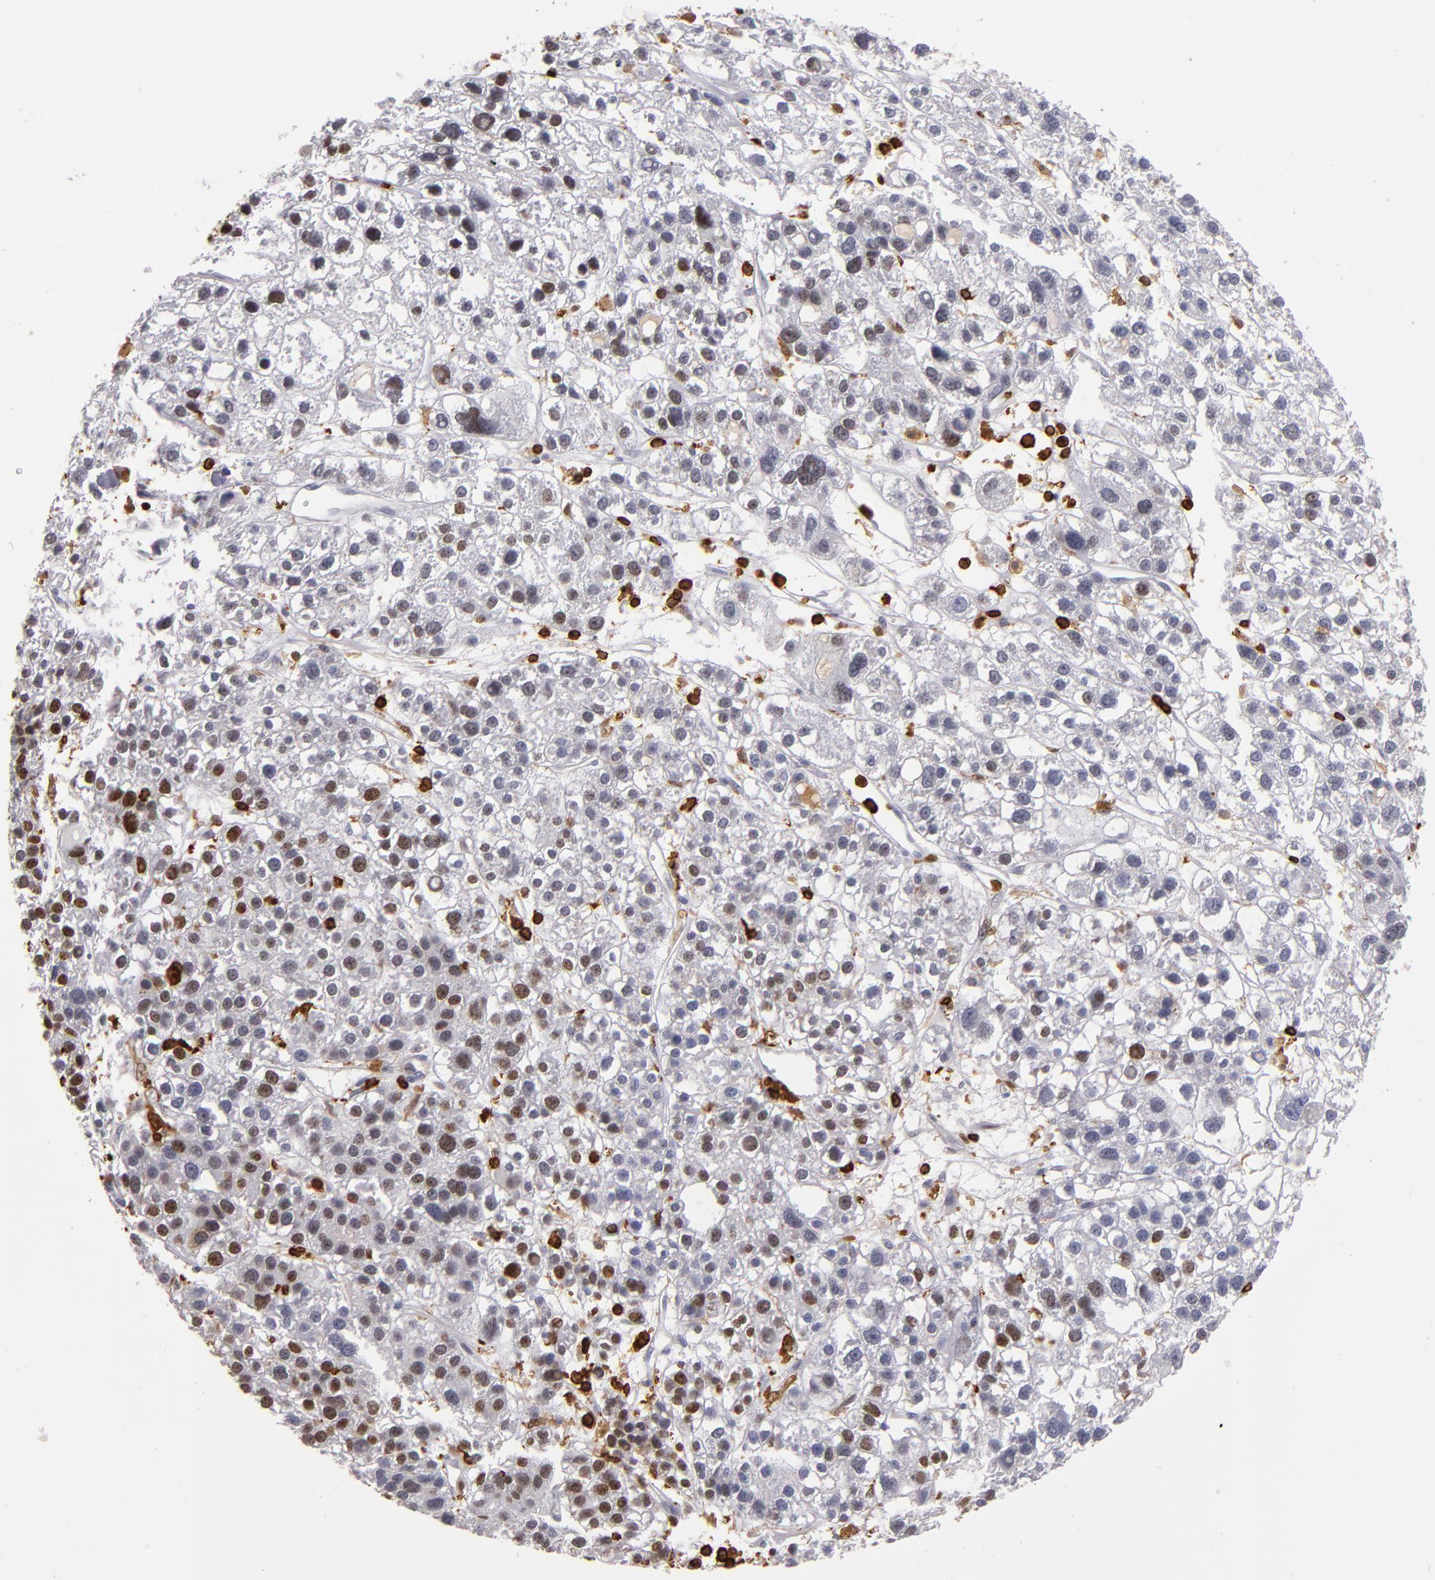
{"staining": {"intensity": "moderate", "quantity": "25%-75%", "location": "nuclear"}, "tissue": "liver cancer", "cell_type": "Tumor cells", "image_type": "cancer", "snomed": [{"axis": "morphology", "description": "Carcinoma, Hepatocellular, NOS"}, {"axis": "topography", "description": "Liver"}], "caption": "Immunohistochemical staining of liver cancer (hepatocellular carcinoma) demonstrates medium levels of moderate nuclear positivity in approximately 25%-75% of tumor cells.", "gene": "WAS", "patient": {"sex": "female", "age": 85}}